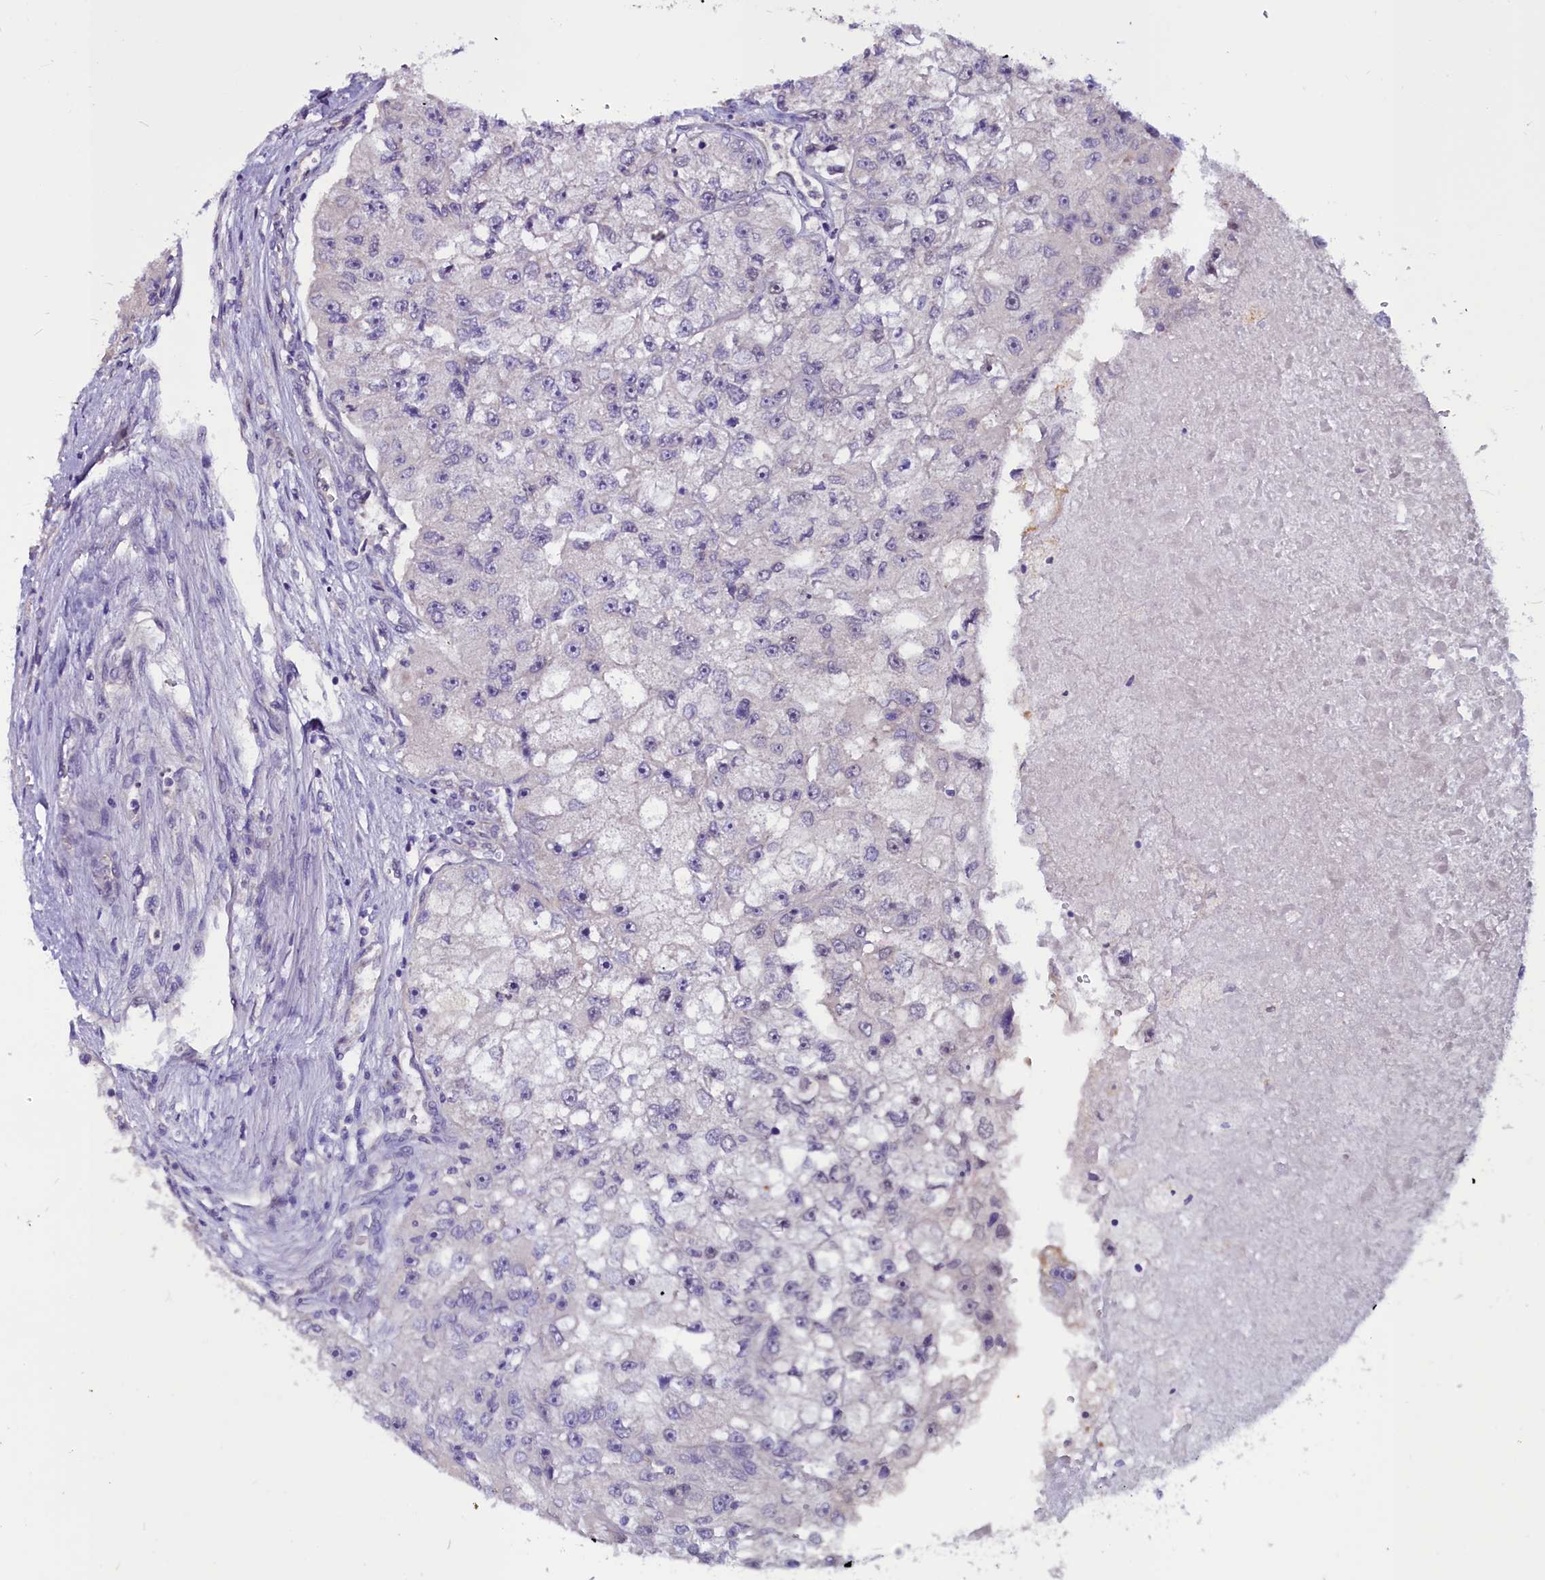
{"staining": {"intensity": "negative", "quantity": "none", "location": "none"}, "tissue": "renal cancer", "cell_type": "Tumor cells", "image_type": "cancer", "snomed": [{"axis": "morphology", "description": "Adenocarcinoma, NOS"}, {"axis": "topography", "description": "Kidney"}], "caption": "Tumor cells are negative for brown protein staining in renal cancer (adenocarcinoma).", "gene": "PDILT", "patient": {"sex": "male", "age": 63}}